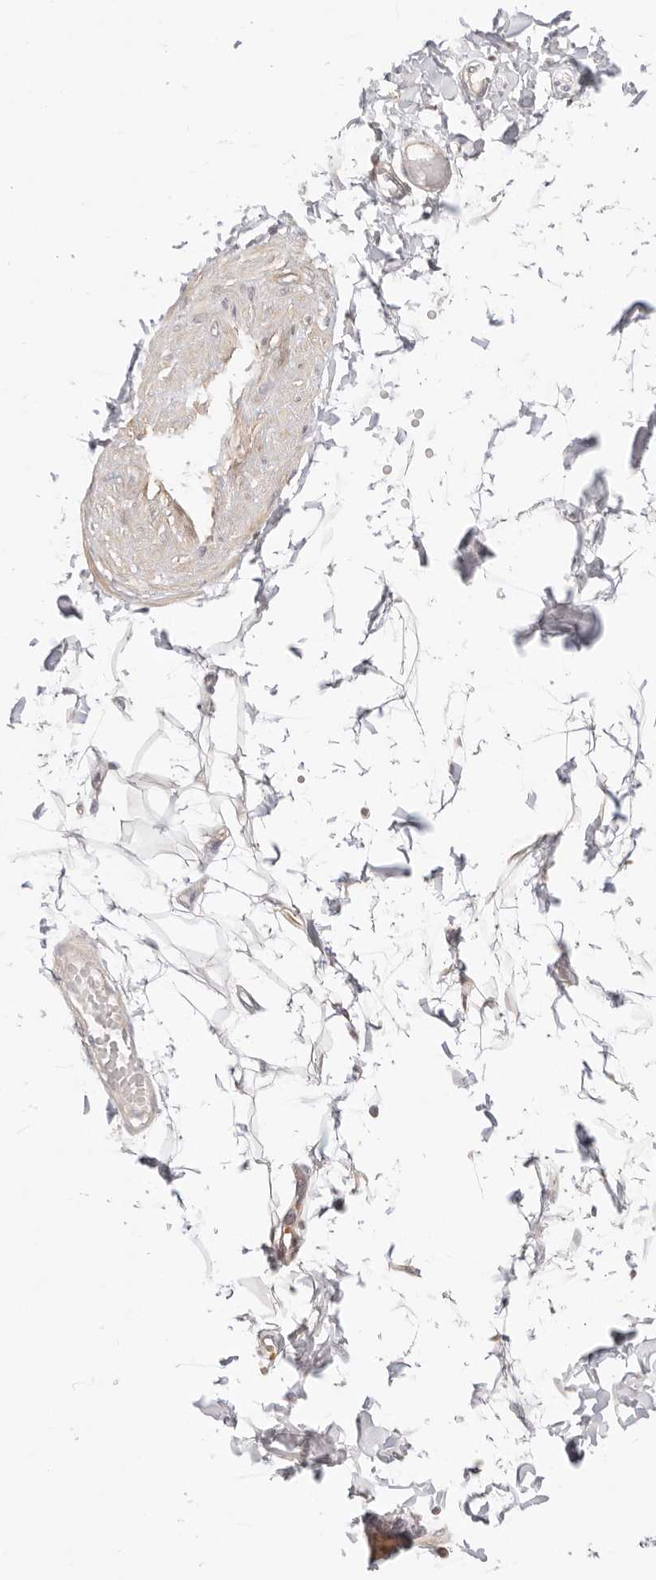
{"staining": {"intensity": "negative", "quantity": "none", "location": "none"}, "tissue": "adipose tissue", "cell_type": "Adipocytes", "image_type": "normal", "snomed": [{"axis": "morphology", "description": "Normal tissue, NOS"}, {"axis": "topography", "description": "Adipose tissue"}, {"axis": "topography", "description": "Vascular tissue"}, {"axis": "topography", "description": "Peripheral nerve tissue"}], "caption": "Immunohistochemistry (IHC) image of normal human adipose tissue stained for a protein (brown), which demonstrates no staining in adipocytes.", "gene": "KCMF1", "patient": {"sex": "male", "age": 25}}